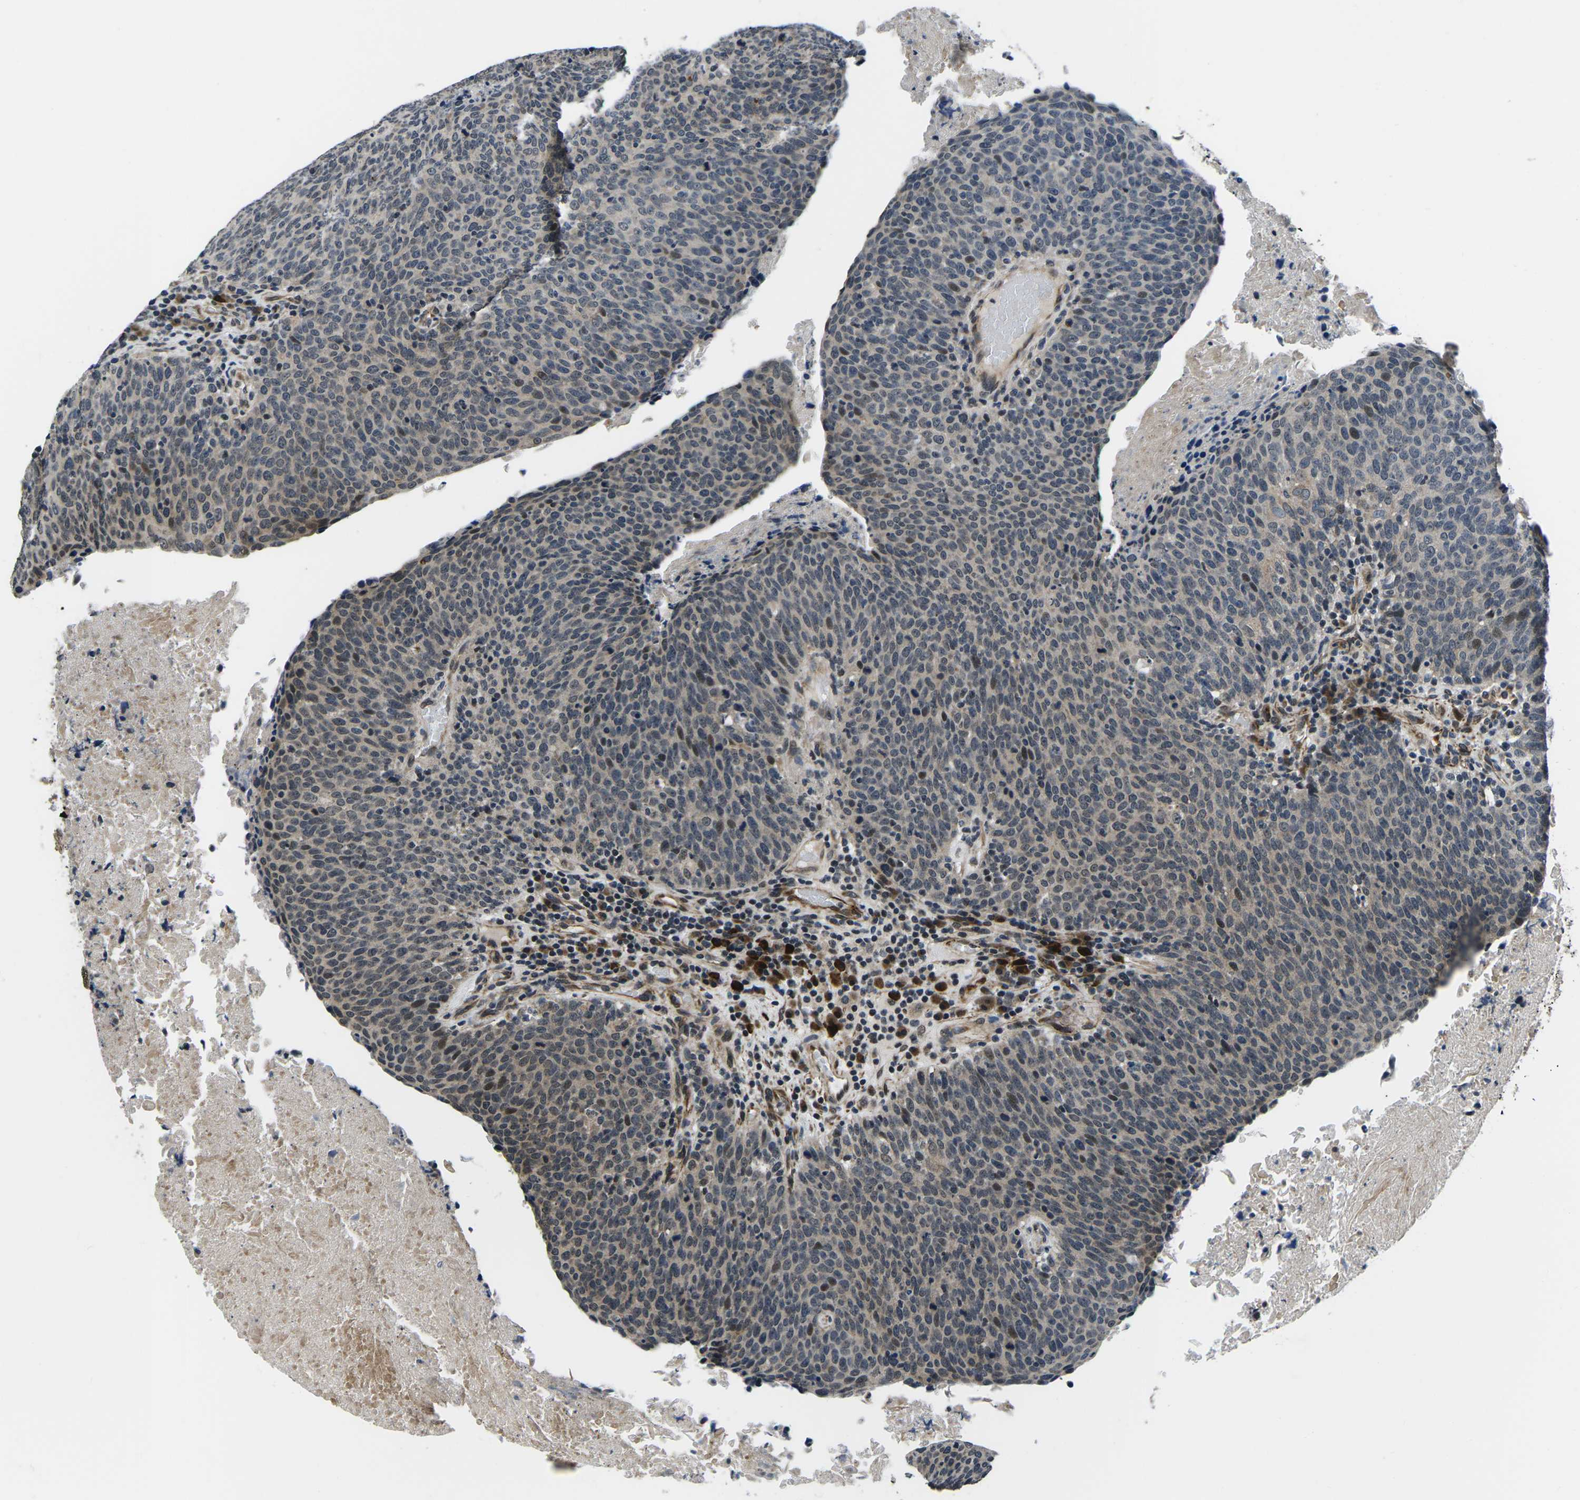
{"staining": {"intensity": "moderate", "quantity": "<25%", "location": "nuclear"}, "tissue": "head and neck cancer", "cell_type": "Tumor cells", "image_type": "cancer", "snomed": [{"axis": "morphology", "description": "Squamous cell carcinoma, NOS"}, {"axis": "morphology", "description": "Squamous cell carcinoma, metastatic, NOS"}, {"axis": "topography", "description": "Lymph node"}, {"axis": "topography", "description": "Head-Neck"}], "caption": "A micrograph of human head and neck cancer stained for a protein reveals moderate nuclear brown staining in tumor cells. (DAB (3,3'-diaminobenzidine) IHC with brightfield microscopy, high magnification).", "gene": "CCNE1", "patient": {"sex": "male", "age": 62}}